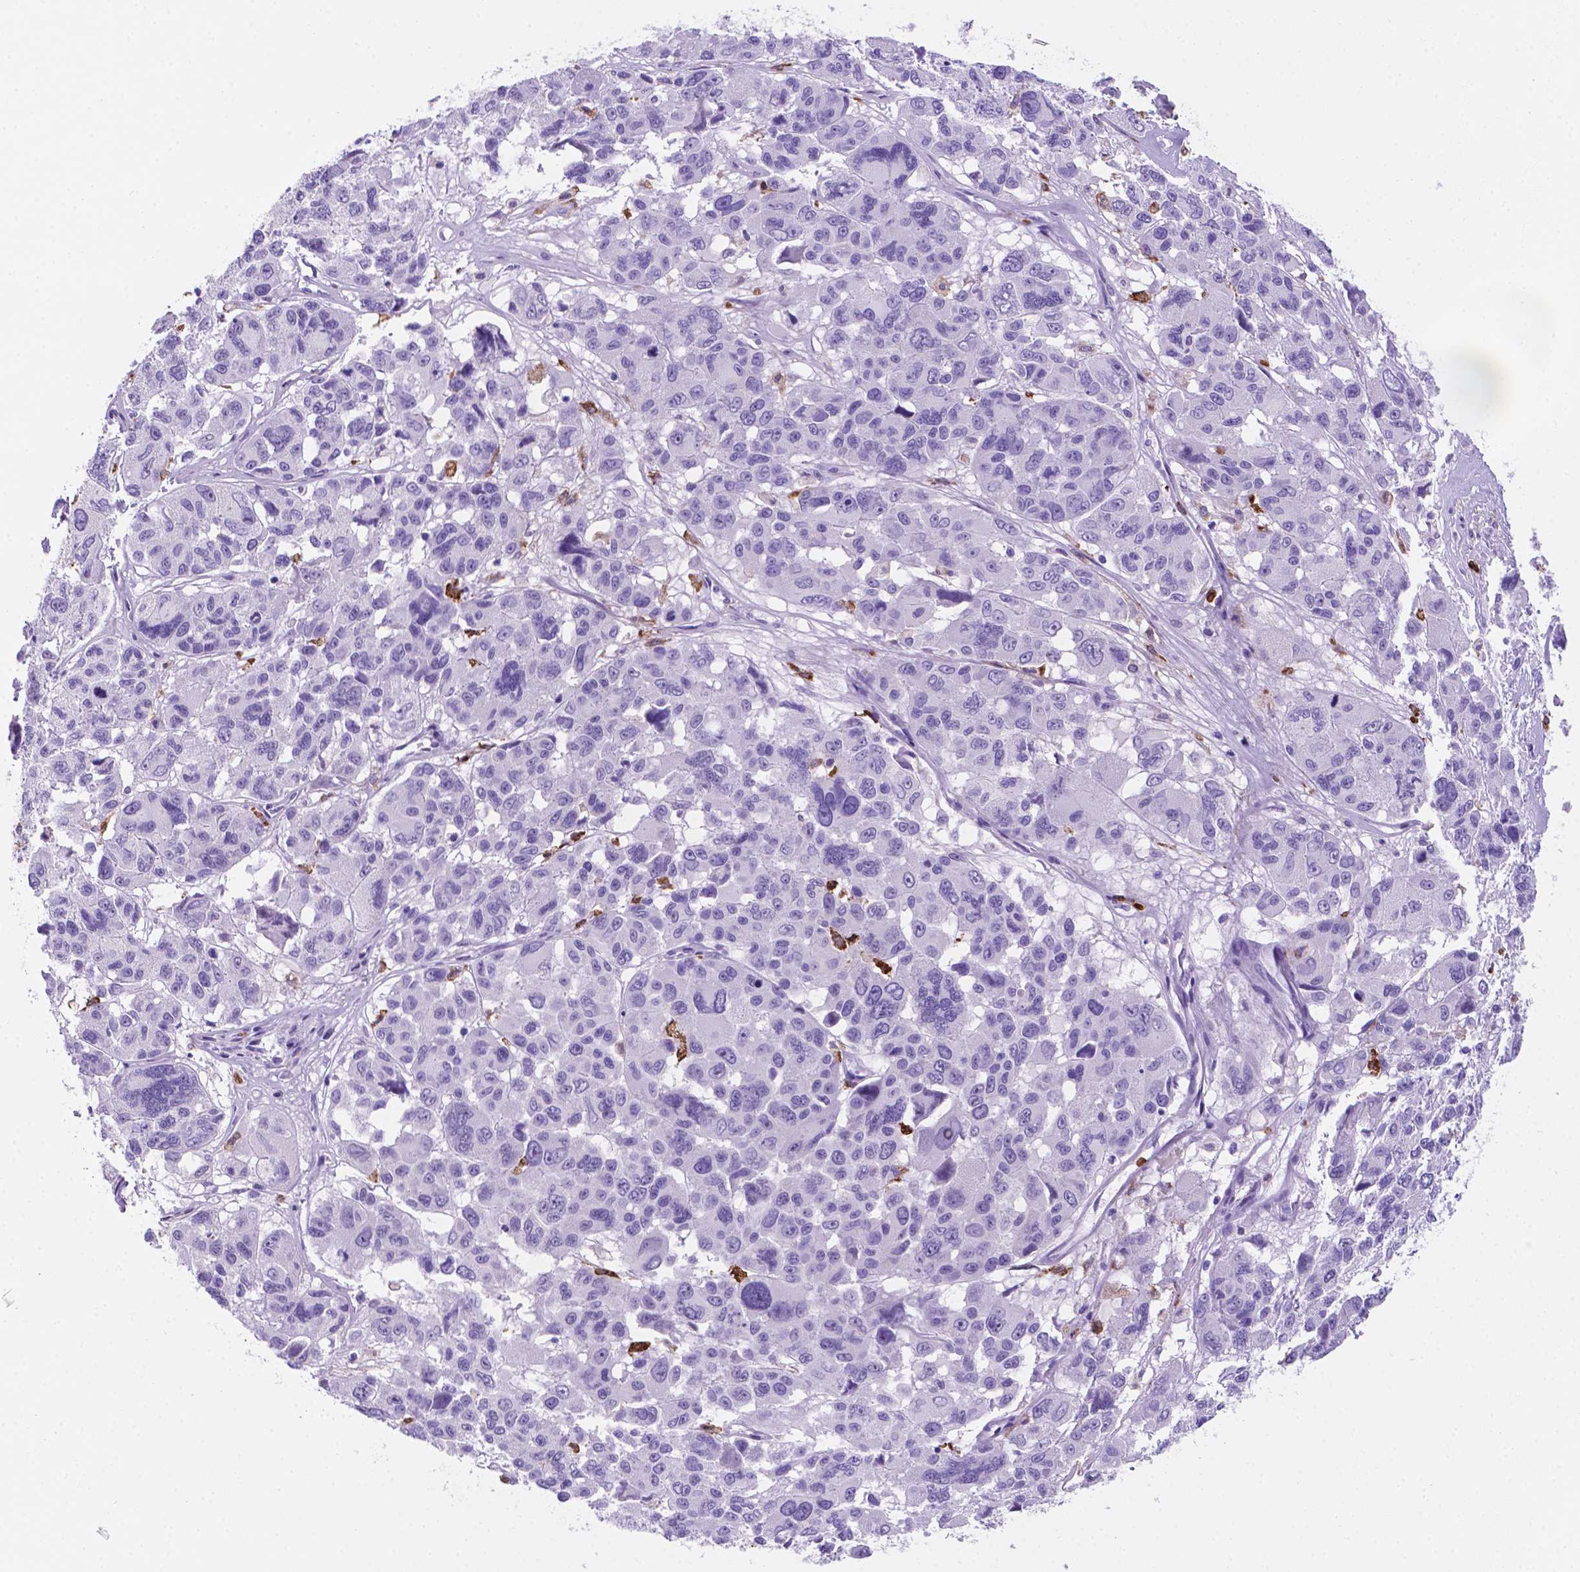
{"staining": {"intensity": "negative", "quantity": "none", "location": "none"}, "tissue": "melanoma", "cell_type": "Tumor cells", "image_type": "cancer", "snomed": [{"axis": "morphology", "description": "Malignant melanoma, NOS"}, {"axis": "topography", "description": "Skin"}], "caption": "The micrograph demonstrates no staining of tumor cells in melanoma.", "gene": "MACF1", "patient": {"sex": "female", "age": 66}}